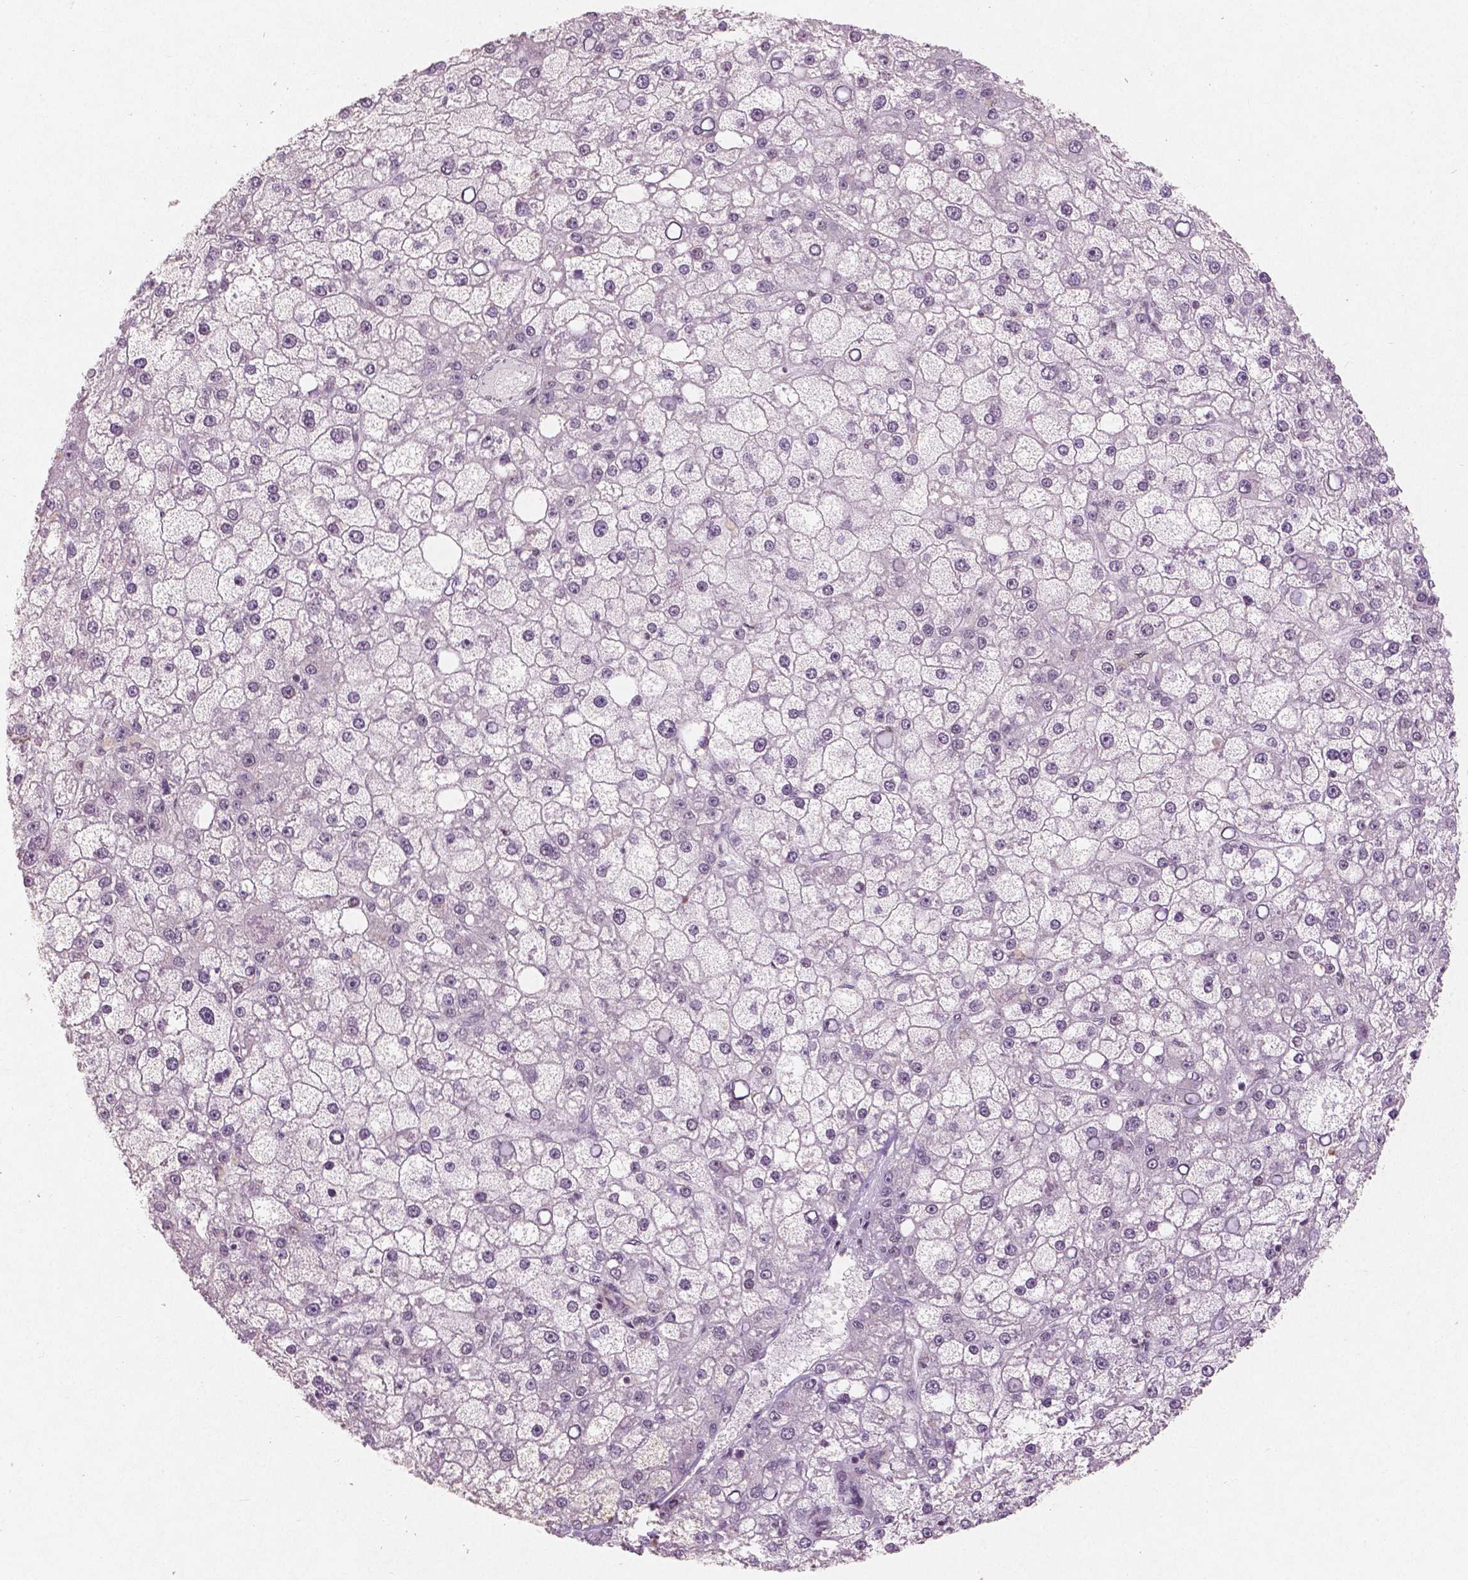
{"staining": {"intensity": "negative", "quantity": "none", "location": "none"}, "tissue": "liver cancer", "cell_type": "Tumor cells", "image_type": "cancer", "snomed": [{"axis": "morphology", "description": "Carcinoma, Hepatocellular, NOS"}, {"axis": "topography", "description": "Liver"}], "caption": "A high-resolution photomicrograph shows immunohistochemistry (IHC) staining of liver cancer, which shows no significant expression in tumor cells.", "gene": "BRD4", "patient": {"sex": "male", "age": 67}}